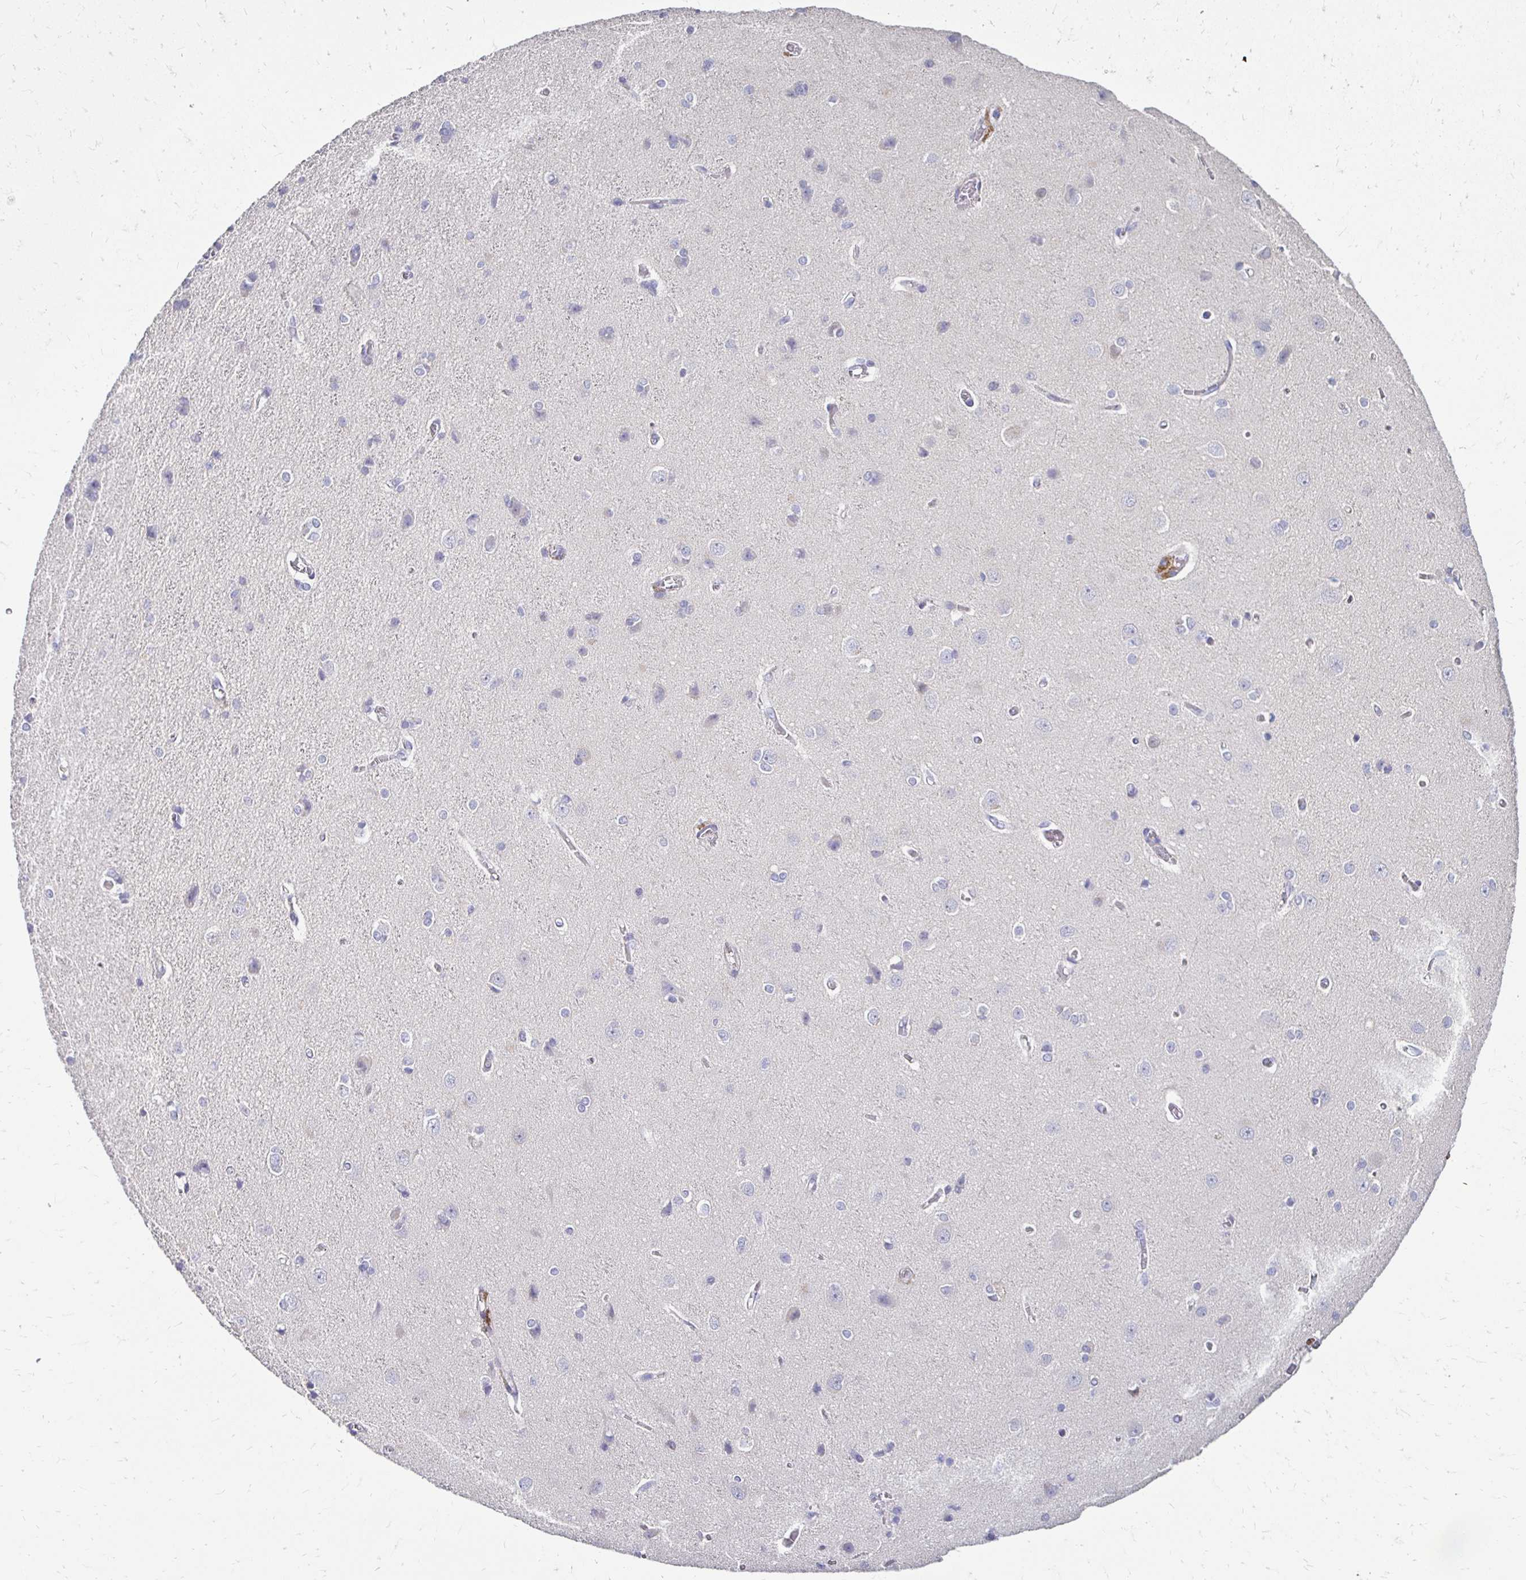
{"staining": {"intensity": "negative", "quantity": "none", "location": "none"}, "tissue": "cerebral cortex", "cell_type": "Endothelial cells", "image_type": "normal", "snomed": [{"axis": "morphology", "description": "Normal tissue, NOS"}, {"axis": "topography", "description": "Cerebral cortex"}], "caption": "High magnification brightfield microscopy of benign cerebral cortex stained with DAB (brown) and counterstained with hematoxylin (blue): endothelial cells show no significant positivity. (DAB immunohistochemistry (IHC), high magnification).", "gene": "AKAP6", "patient": {"sex": "male", "age": 37}}